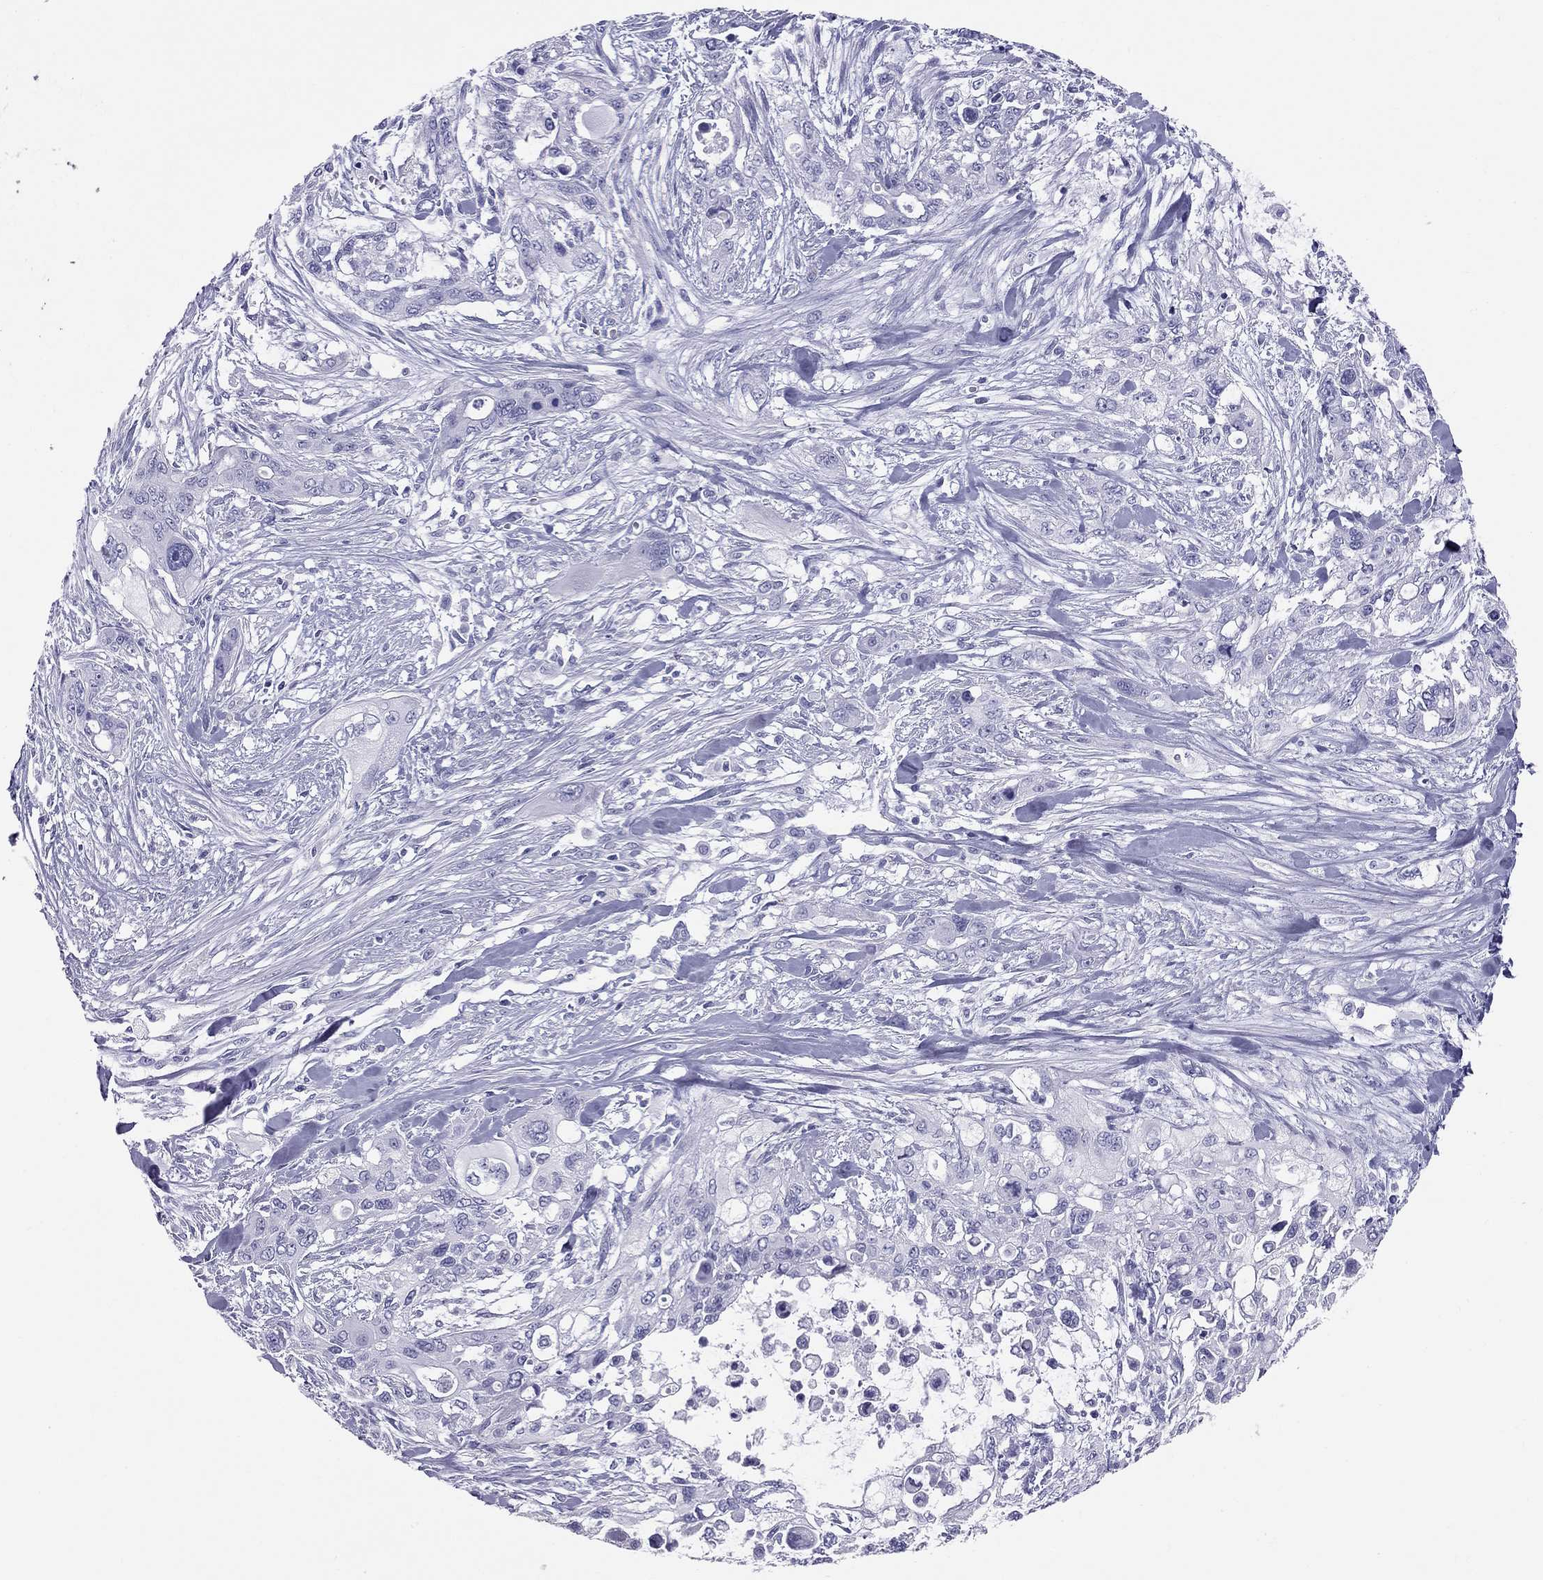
{"staining": {"intensity": "negative", "quantity": "none", "location": "none"}, "tissue": "pancreatic cancer", "cell_type": "Tumor cells", "image_type": "cancer", "snomed": [{"axis": "morphology", "description": "Adenocarcinoma, NOS"}, {"axis": "topography", "description": "Pancreas"}], "caption": "High magnification brightfield microscopy of adenocarcinoma (pancreatic) stained with DAB (brown) and counterstained with hematoxylin (blue): tumor cells show no significant expression.", "gene": "TRPM3", "patient": {"sex": "male", "age": 47}}